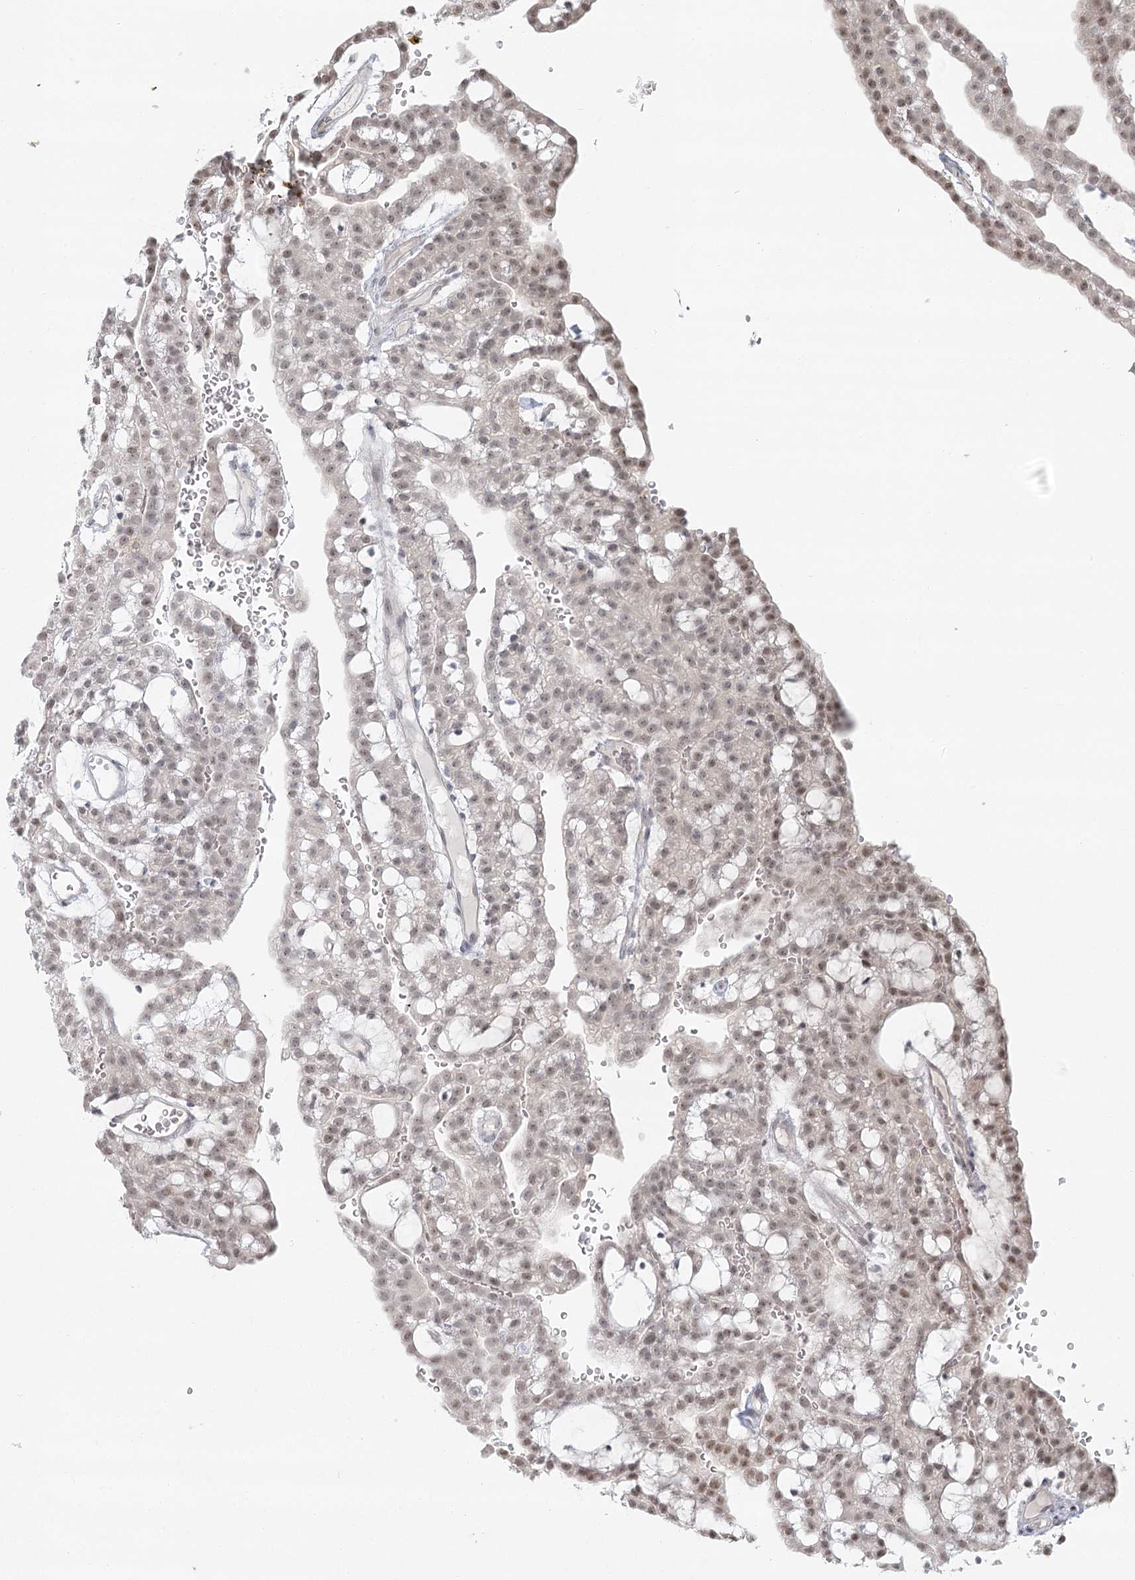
{"staining": {"intensity": "negative", "quantity": "none", "location": "none"}, "tissue": "renal cancer", "cell_type": "Tumor cells", "image_type": "cancer", "snomed": [{"axis": "morphology", "description": "Adenocarcinoma, NOS"}, {"axis": "topography", "description": "Kidney"}], "caption": "The photomicrograph displays no significant expression in tumor cells of renal cancer.", "gene": "R3HCC1L", "patient": {"sex": "male", "age": 63}}